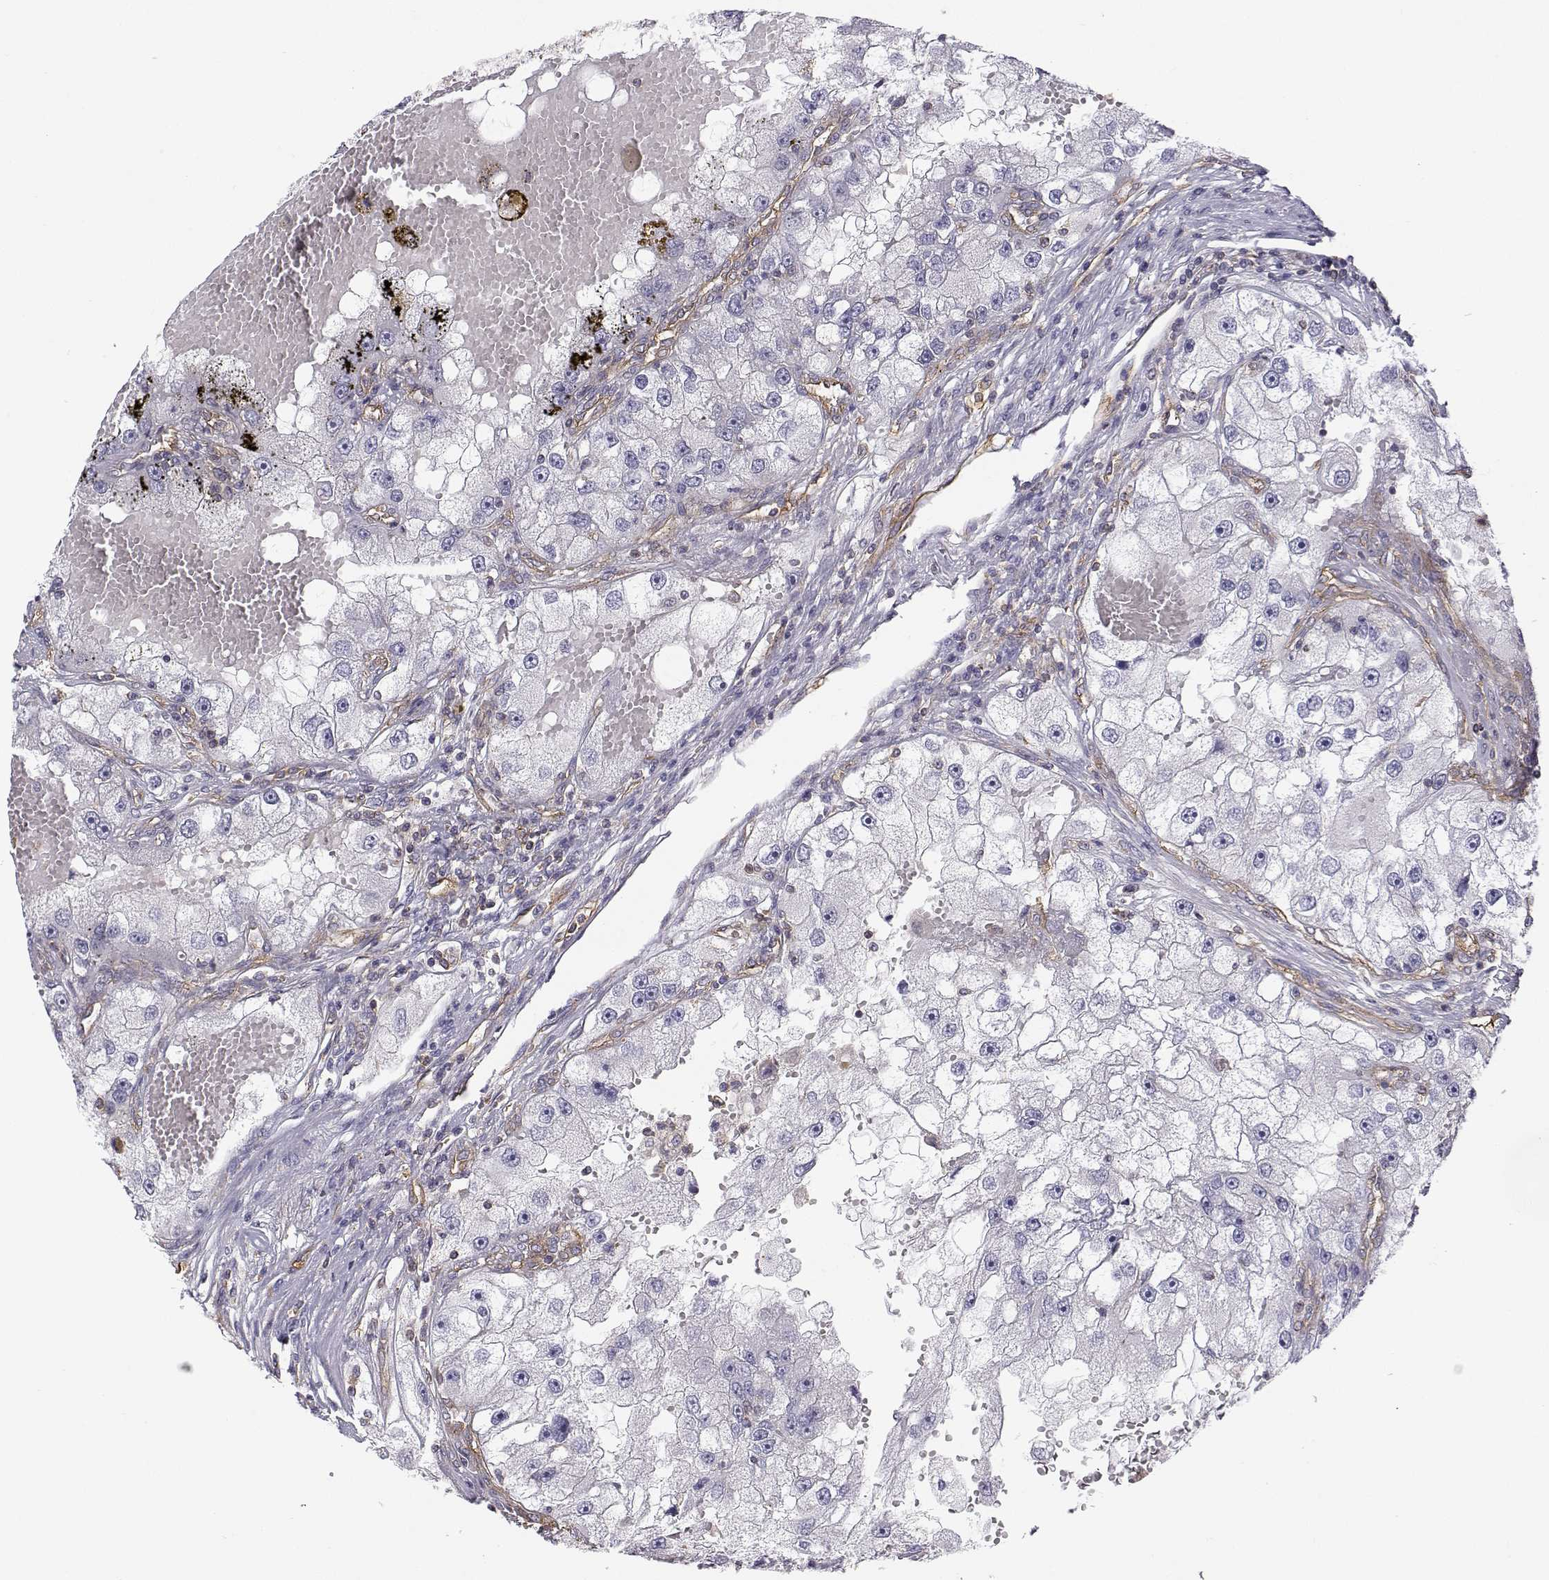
{"staining": {"intensity": "negative", "quantity": "none", "location": "none"}, "tissue": "renal cancer", "cell_type": "Tumor cells", "image_type": "cancer", "snomed": [{"axis": "morphology", "description": "Adenocarcinoma, NOS"}, {"axis": "topography", "description": "Kidney"}], "caption": "IHC of adenocarcinoma (renal) shows no positivity in tumor cells.", "gene": "MYH9", "patient": {"sex": "male", "age": 63}}